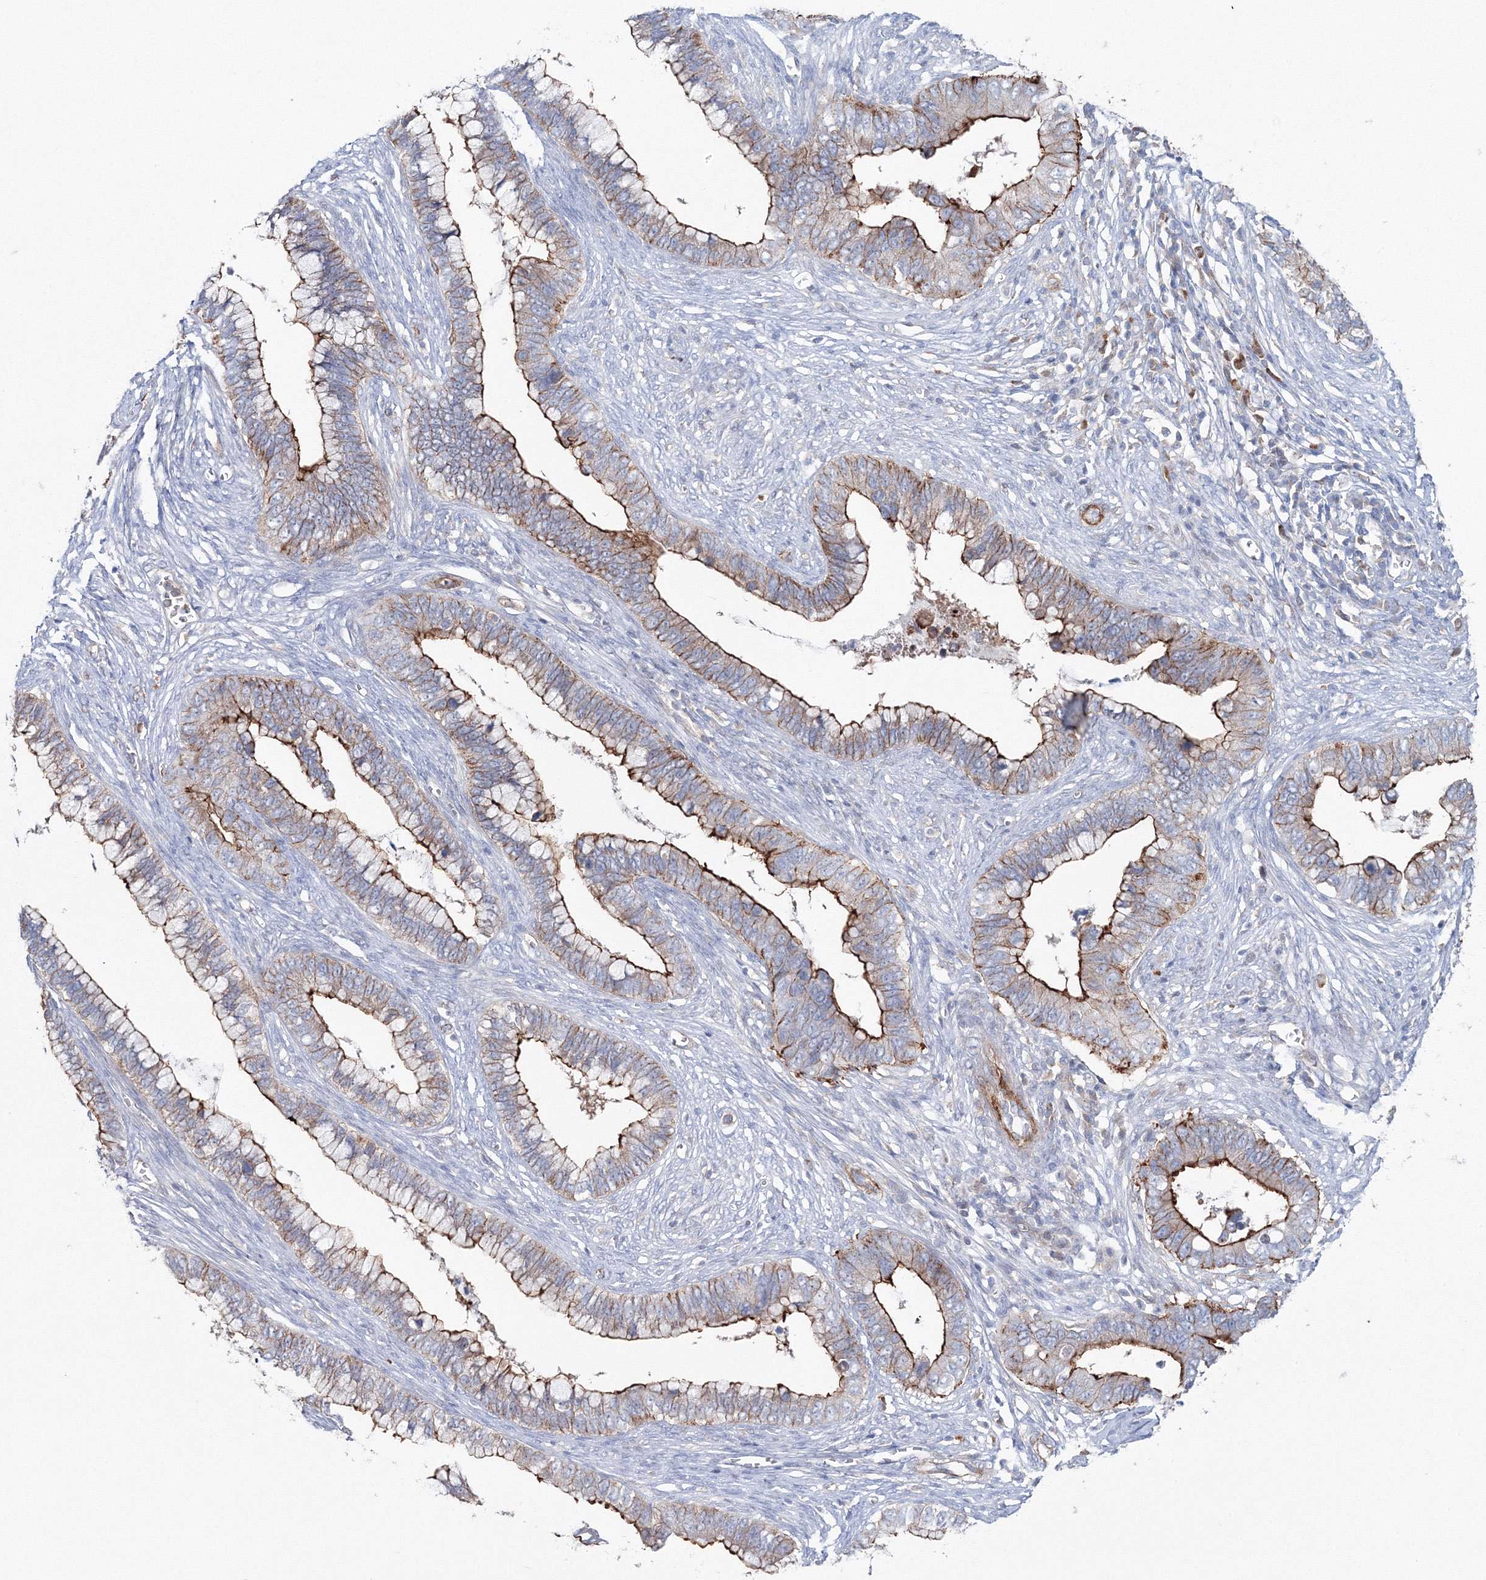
{"staining": {"intensity": "moderate", "quantity": "25%-75%", "location": "cytoplasmic/membranous"}, "tissue": "cervical cancer", "cell_type": "Tumor cells", "image_type": "cancer", "snomed": [{"axis": "morphology", "description": "Adenocarcinoma, NOS"}, {"axis": "topography", "description": "Cervix"}], "caption": "IHC (DAB) staining of human cervical adenocarcinoma shows moderate cytoplasmic/membranous protein positivity in approximately 25%-75% of tumor cells.", "gene": "GGA2", "patient": {"sex": "female", "age": 44}}